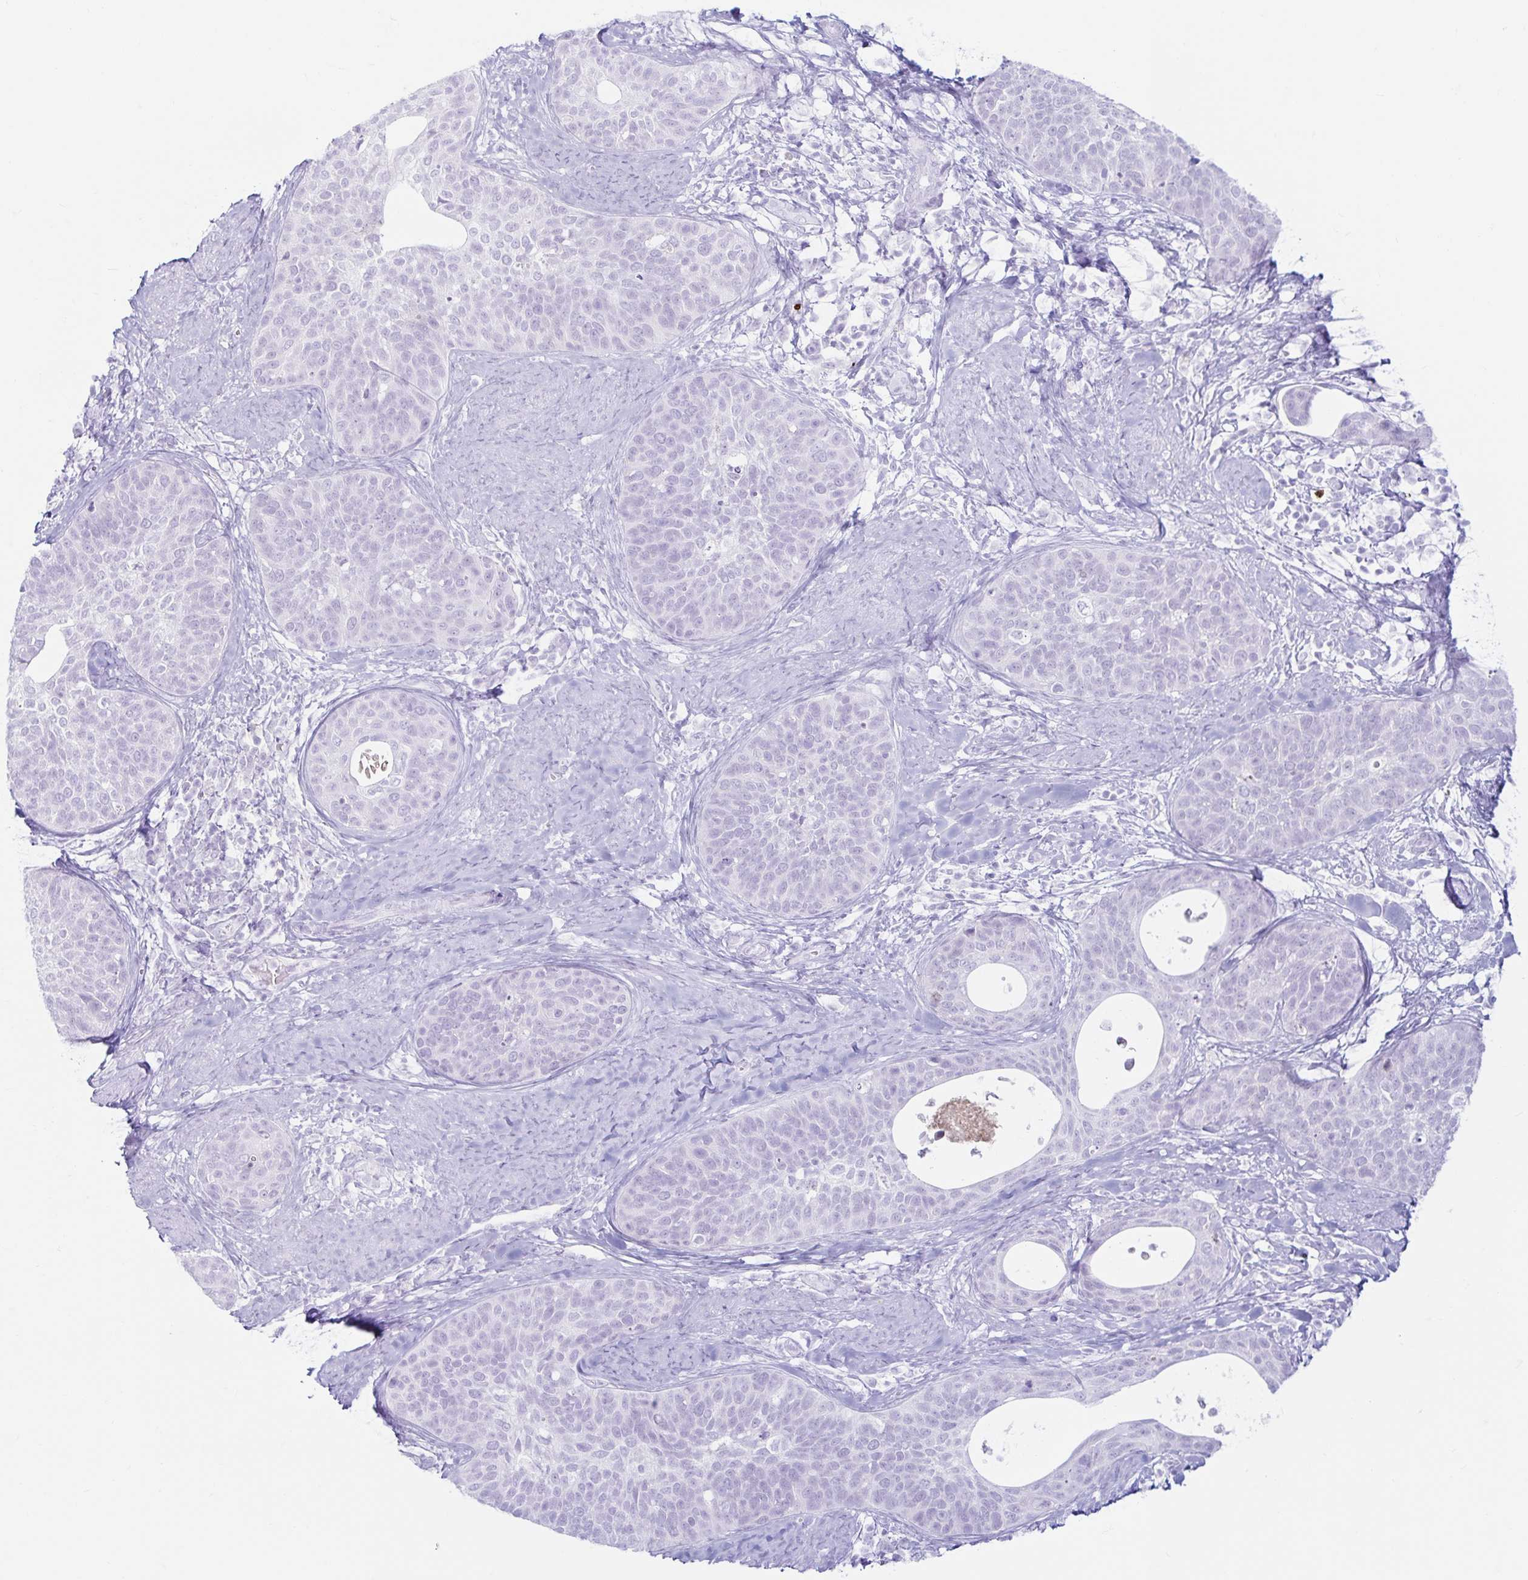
{"staining": {"intensity": "negative", "quantity": "none", "location": "none"}, "tissue": "cervical cancer", "cell_type": "Tumor cells", "image_type": "cancer", "snomed": [{"axis": "morphology", "description": "Squamous cell carcinoma, NOS"}, {"axis": "topography", "description": "Cervix"}], "caption": "Immunohistochemistry image of human cervical squamous cell carcinoma stained for a protein (brown), which displays no positivity in tumor cells.", "gene": "ERICH6", "patient": {"sex": "female", "age": 69}}